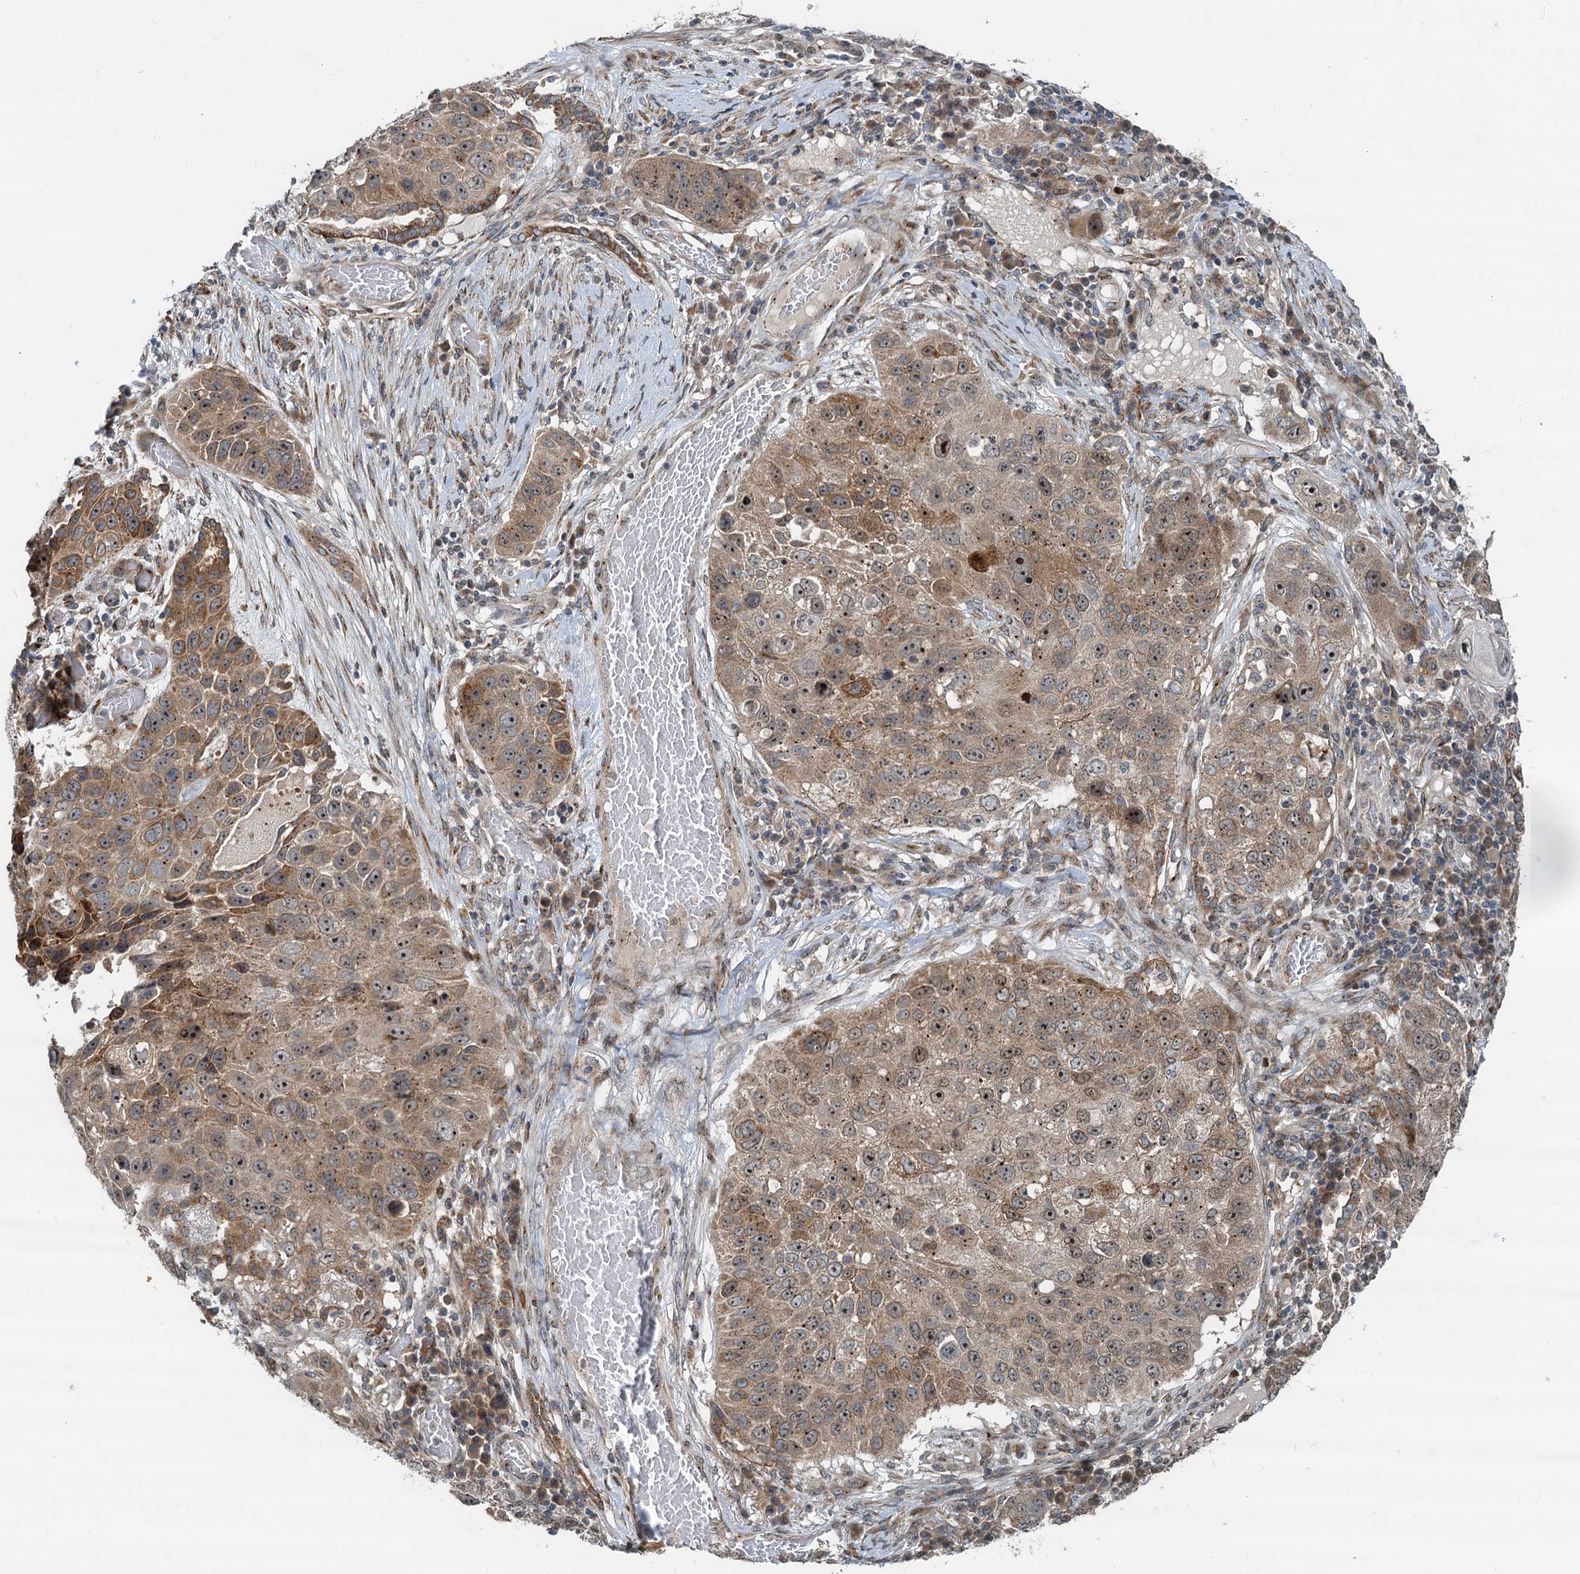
{"staining": {"intensity": "moderate", "quantity": ">75%", "location": "cytoplasmic/membranous"}, "tissue": "lung cancer", "cell_type": "Tumor cells", "image_type": "cancer", "snomed": [{"axis": "morphology", "description": "Squamous cell carcinoma, NOS"}, {"axis": "topography", "description": "Lung"}], "caption": "This histopathology image reveals immunohistochemistry (IHC) staining of squamous cell carcinoma (lung), with medium moderate cytoplasmic/membranous expression in about >75% of tumor cells.", "gene": "CEP68", "patient": {"sex": "male", "age": 61}}